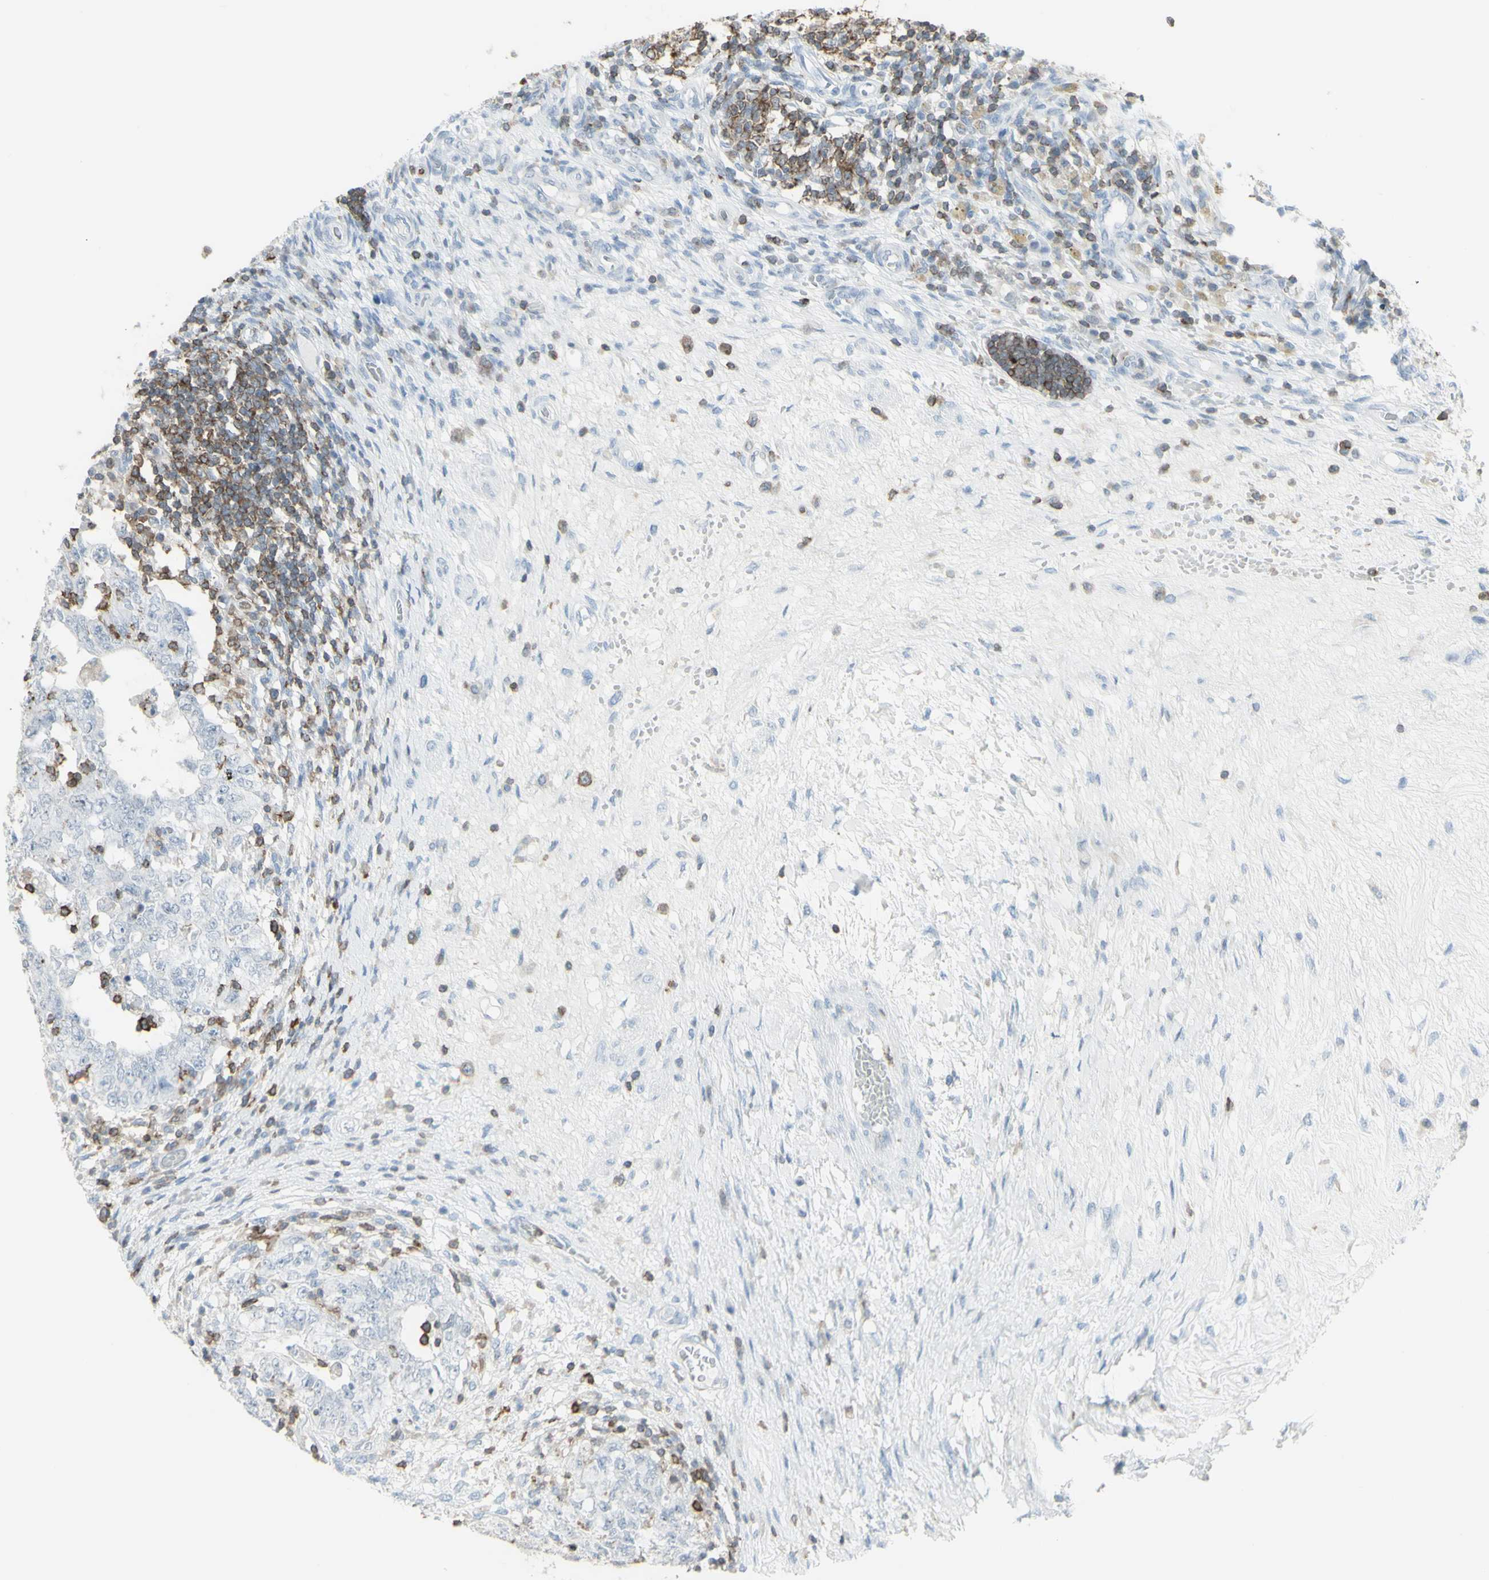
{"staining": {"intensity": "negative", "quantity": "none", "location": "none"}, "tissue": "testis cancer", "cell_type": "Tumor cells", "image_type": "cancer", "snomed": [{"axis": "morphology", "description": "Carcinoma, Embryonal, NOS"}, {"axis": "topography", "description": "Testis"}], "caption": "Testis cancer stained for a protein using immunohistochemistry demonstrates no staining tumor cells.", "gene": "NRG1", "patient": {"sex": "male", "age": 26}}